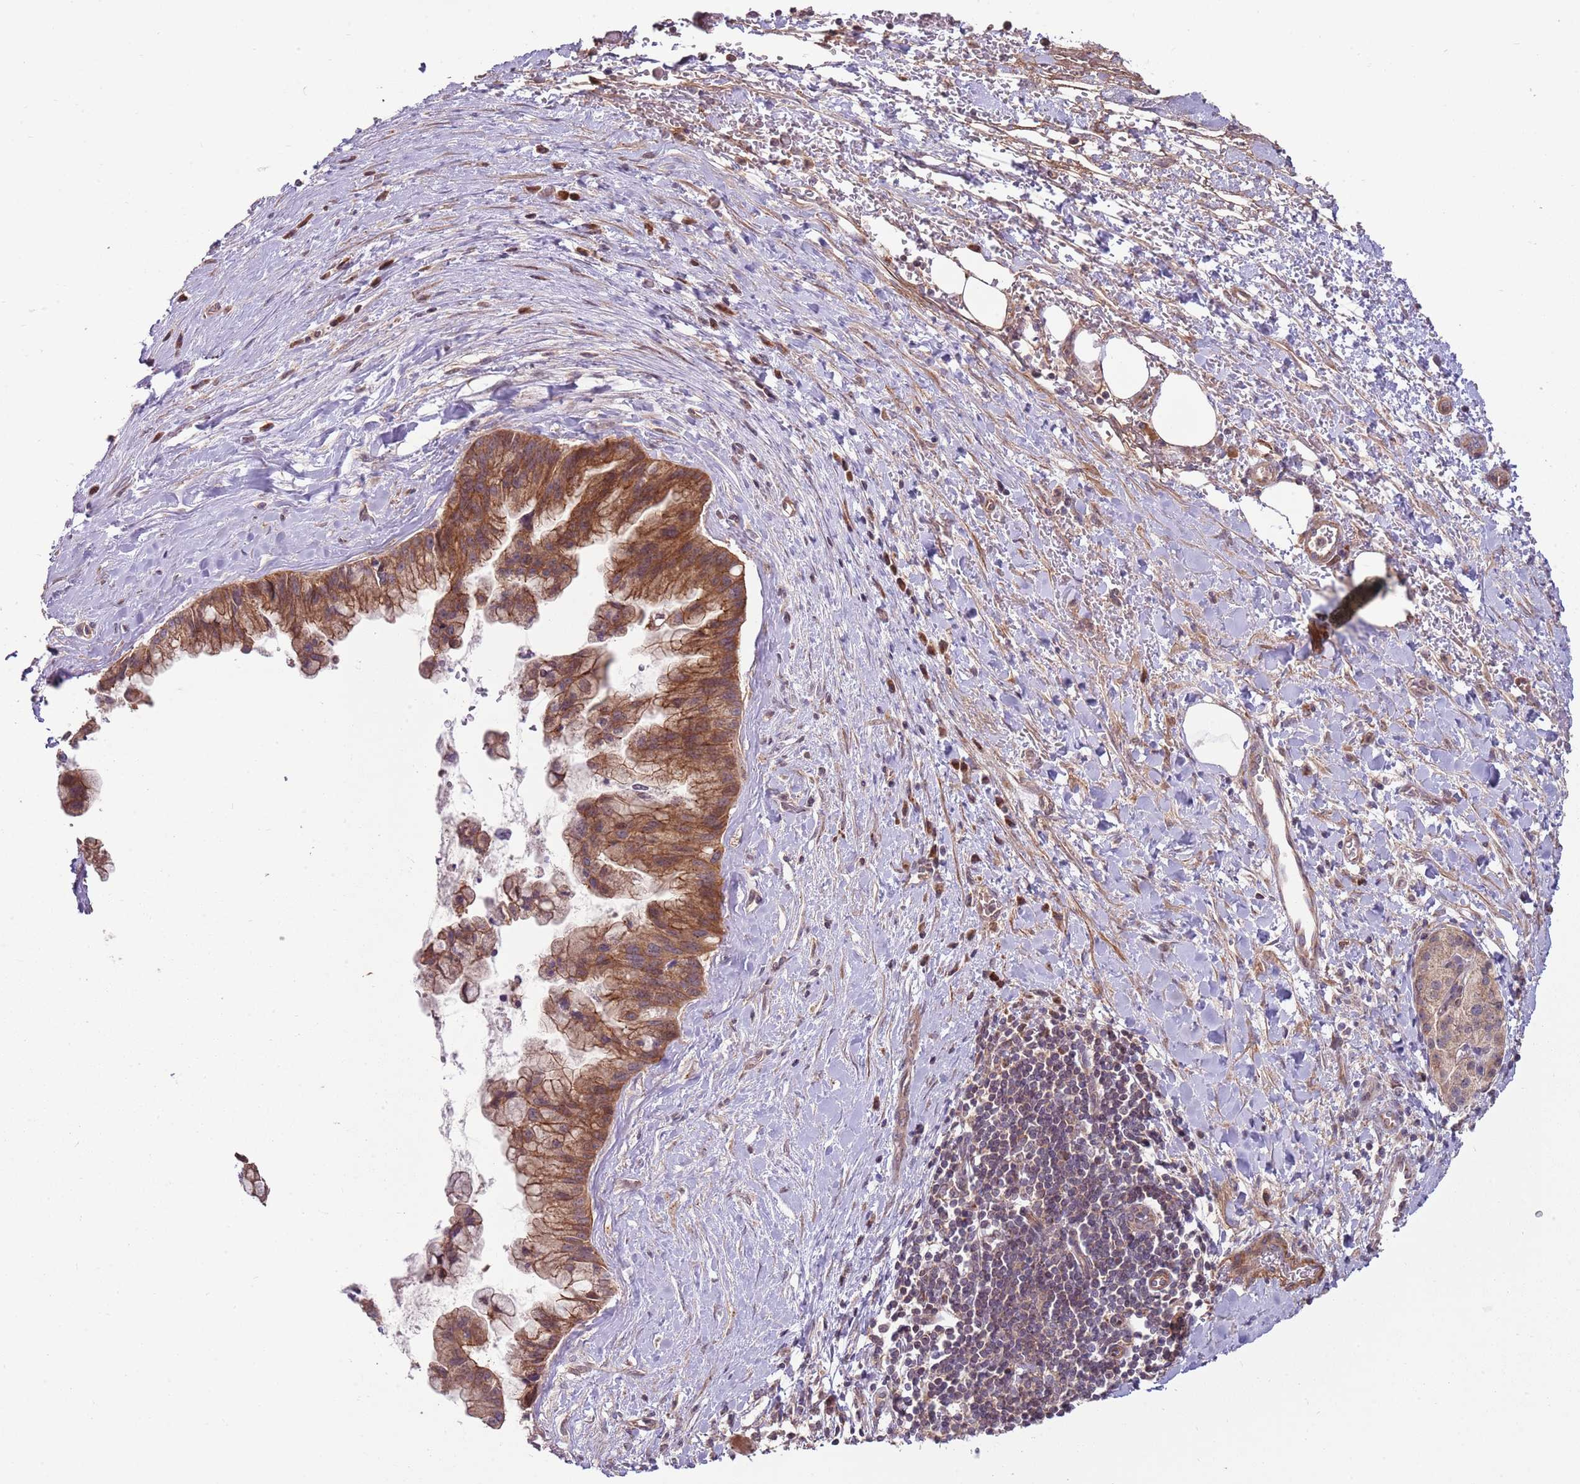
{"staining": {"intensity": "strong", "quantity": ">75%", "location": "cytoplasmic/membranous"}, "tissue": "pancreatic cancer", "cell_type": "Tumor cells", "image_type": "cancer", "snomed": [{"axis": "morphology", "description": "Adenocarcinoma, NOS"}, {"axis": "topography", "description": "Pancreas"}], "caption": "Immunohistochemical staining of human pancreatic adenocarcinoma demonstrates strong cytoplasmic/membranous protein positivity in approximately >75% of tumor cells. The protein of interest is stained brown, and the nuclei are stained in blue (DAB (3,3'-diaminobenzidine) IHC with brightfield microscopy, high magnification).", "gene": "SPATA31D1", "patient": {"sex": "male", "age": 73}}